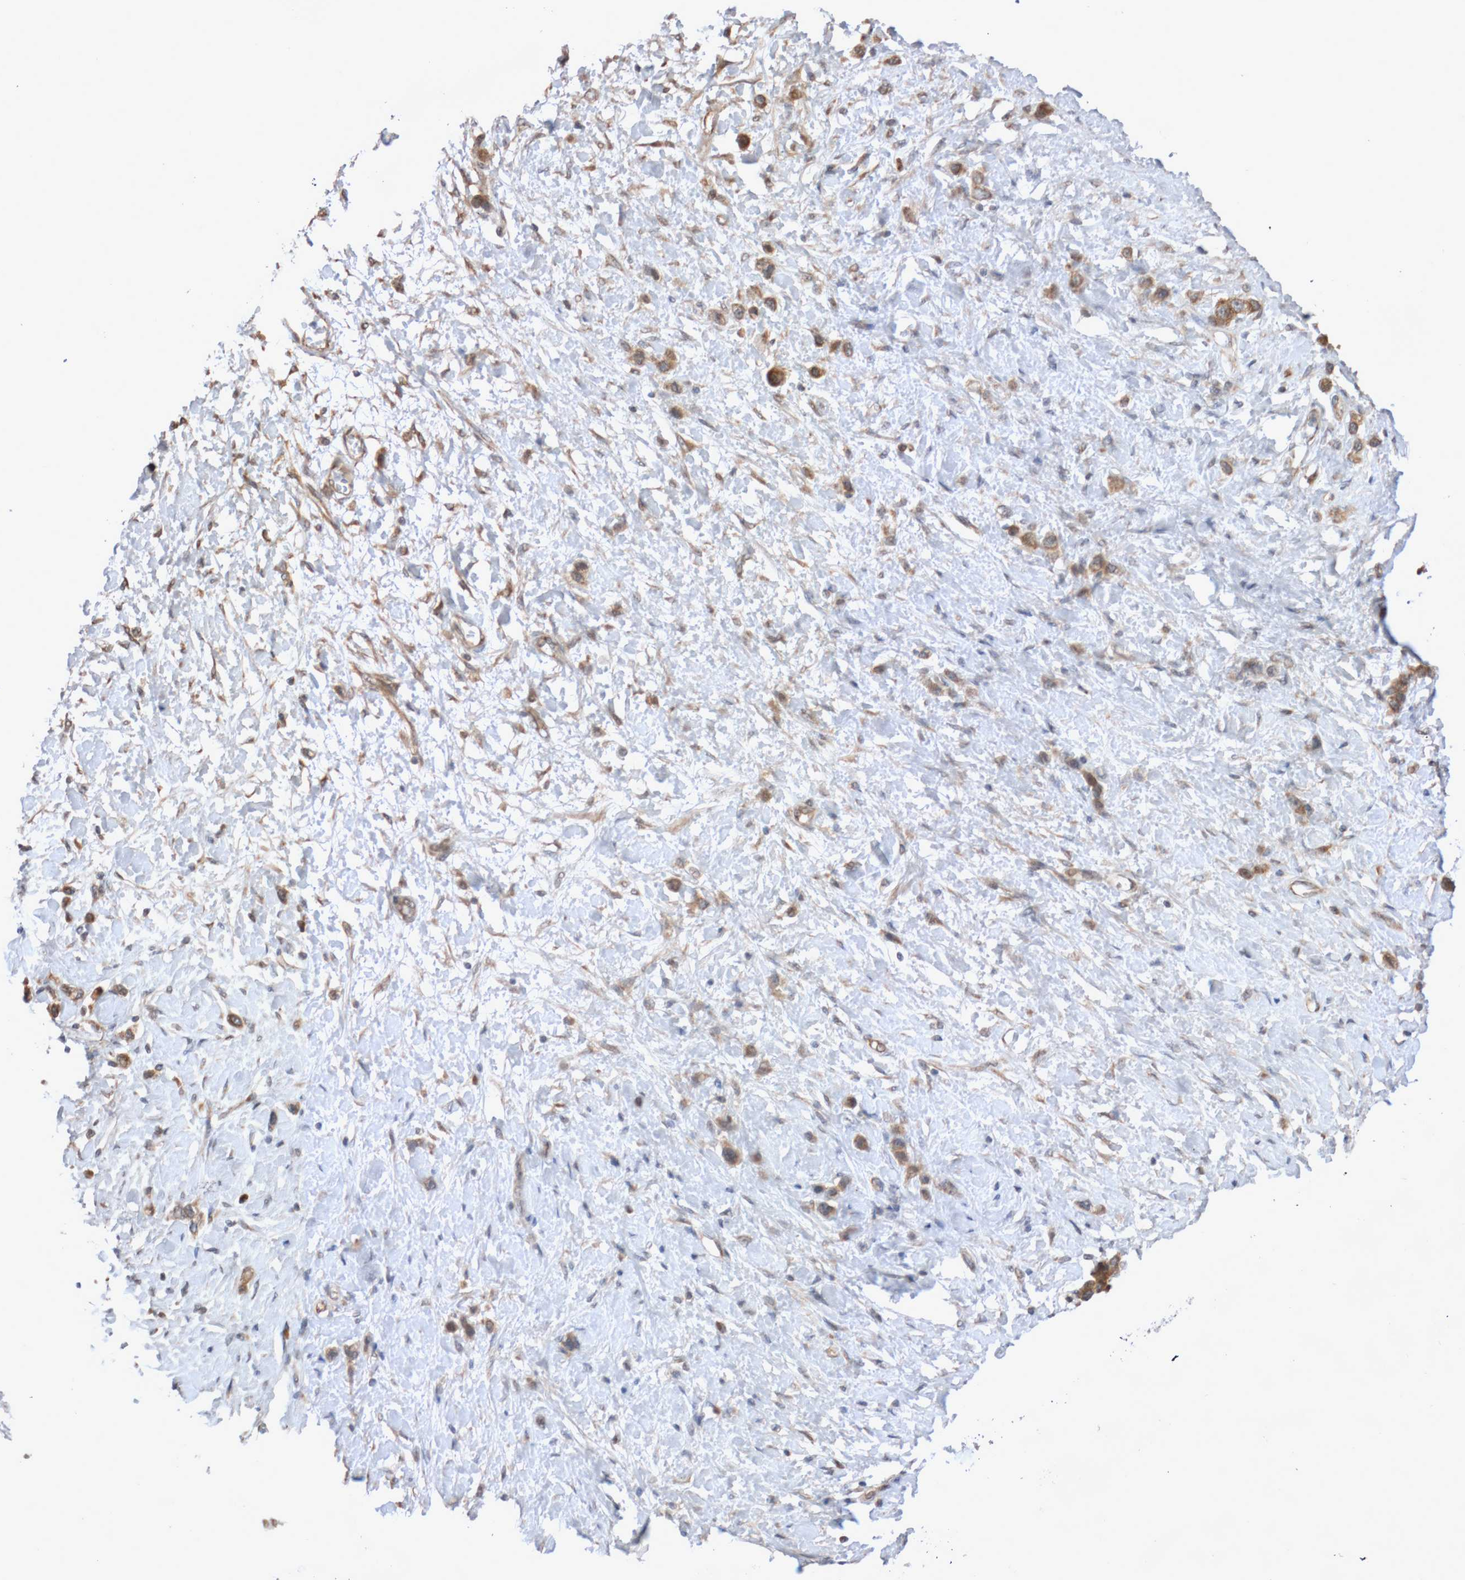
{"staining": {"intensity": "moderate", "quantity": ">75%", "location": "cytoplasmic/membranous"}, "tissue": "stomach cancer", "cell_type": "Tumor cells", "image_type": "cancer", "snomed": [{"axis": "morphology", "description": "Adenocarcinoma, NOS"}, {"axis": "topography", "description": "Stomach"}], "caption": "Immunohistochemistry (IHC) (DAB (3,3'-diaminobenzidine)) staining of stomach cancer reveals moderate cytoplasmic/membranous protein expression in about >75% of tumor cells.", "gene": "DPH7", "patient": {"sex": "female", "age": 65}}